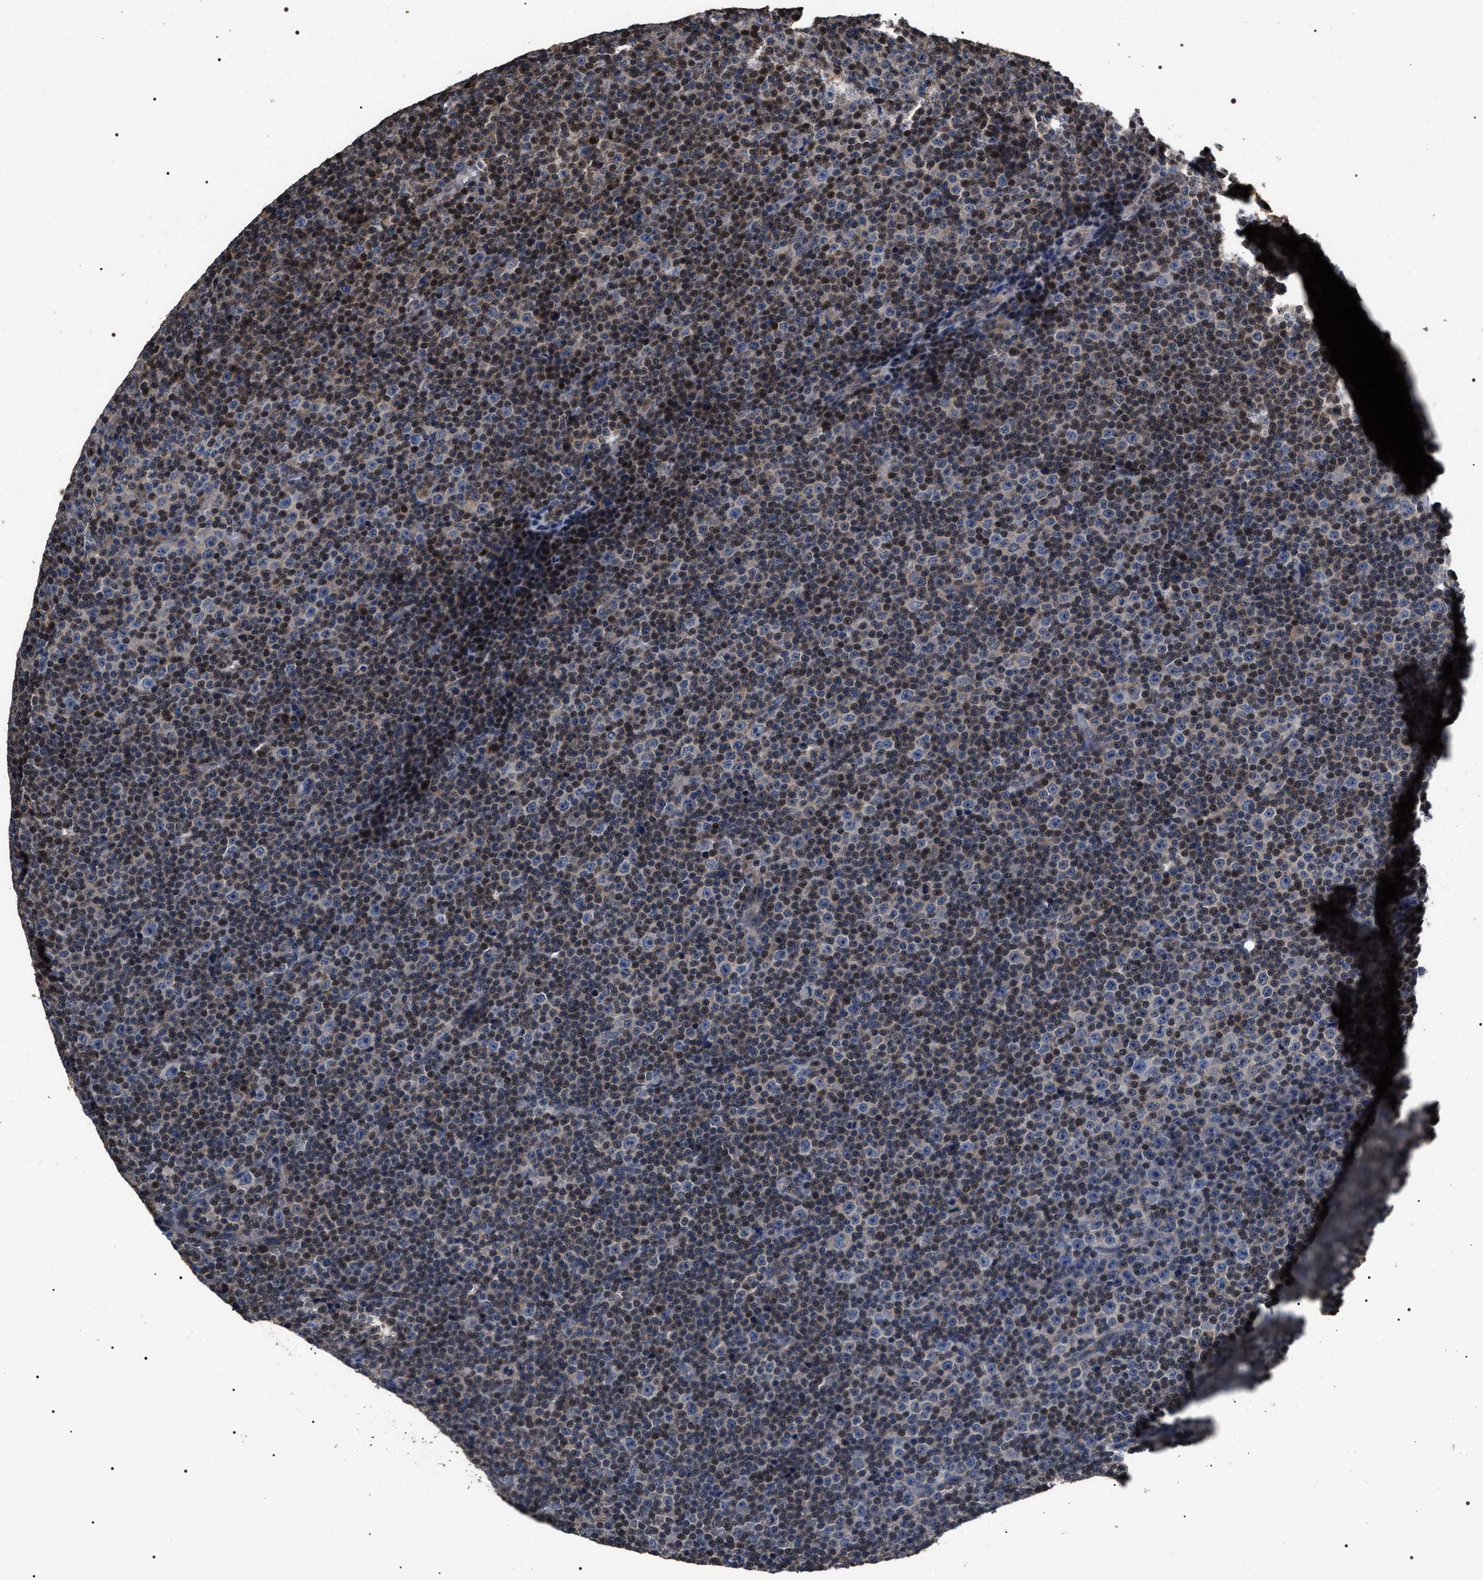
{"staining": {"intensity": "moderate", "quantity": "25%-75%", "location": "cytoplasmic/membranous,nuclear"}, "tissue": "lymphoma", "cell_type": "Tumor cells", "image_type": "cancer", "snomed": [{"axis": "morphology", "description": "Malignant lymphoma, non-Hodgkin's type, Low grade"}, {"axis": "topography", "description": "Lymph node"}], "caption": "IHC (DAB (3,3'-diaminobenzidine)) staining of human low-grade malignant lymphoma, non-Hodgkin's type exhibits moderate cytoplasmic/membranous and nuclear protein positivity in about 25%-75% of tumor cells.", "gene": "UPF3A", "patient": {"sex": "female", "age": 67}}